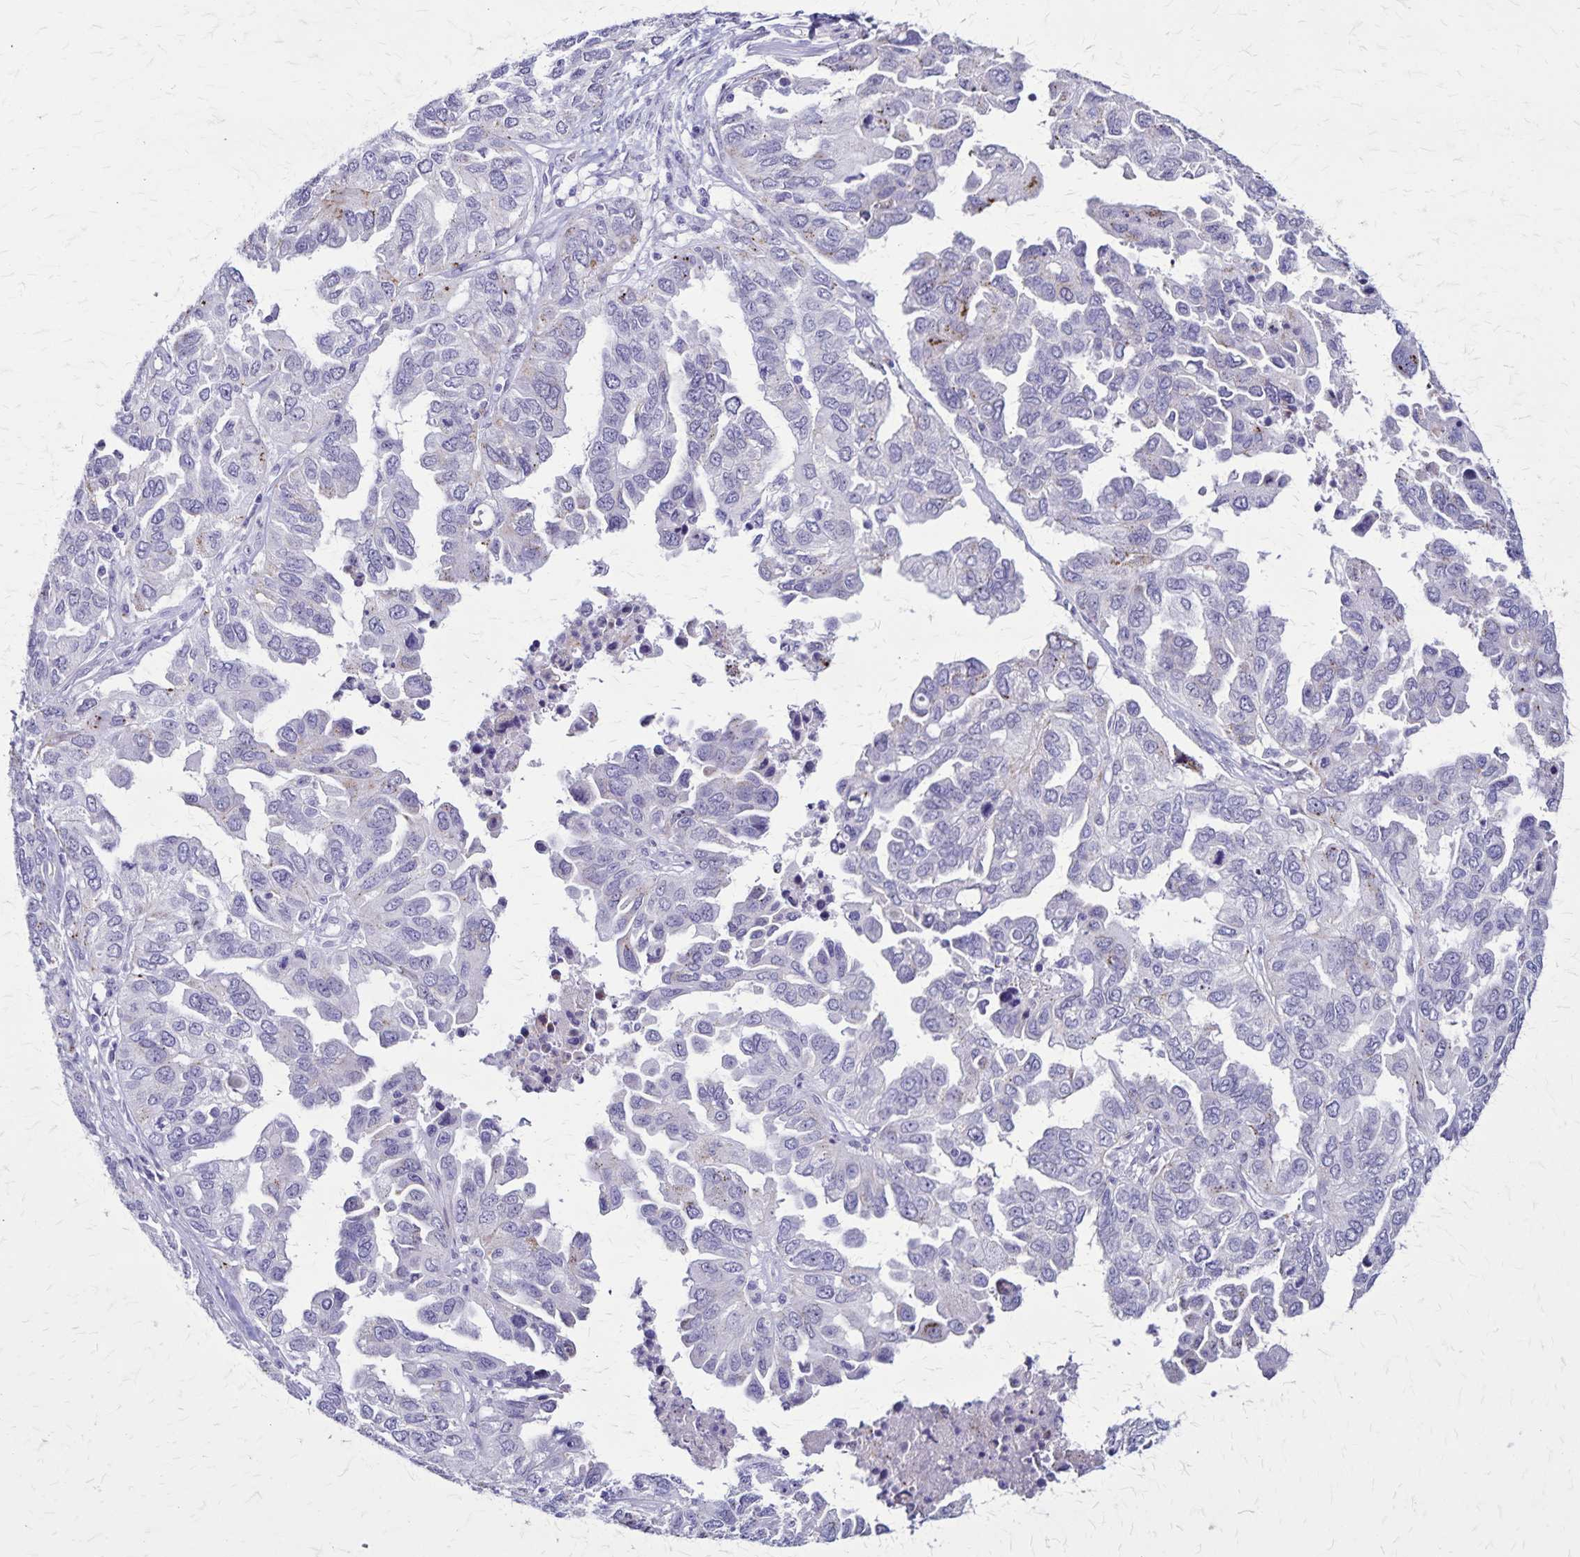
{"staining": {"intensity": "negative", "quantity": "none", "location": "none"}, "tissue": "ovarian cancer", "cell_type": "Tumor cells", "image_type": "cancer", "snomed": [{"axis": "morphology", "description": "Cystadenocarcinoma, serous, NOS"}, {"axis": "topography", "description": "Ovary"}], "caption": "Ovarian cancer (serous cystadenocarcinoma) was stained to show a protein in brown. There is no significant staining in tumor cells.", "gene": "OR51B5", "patient": {"sex": "female", "age": 53}}